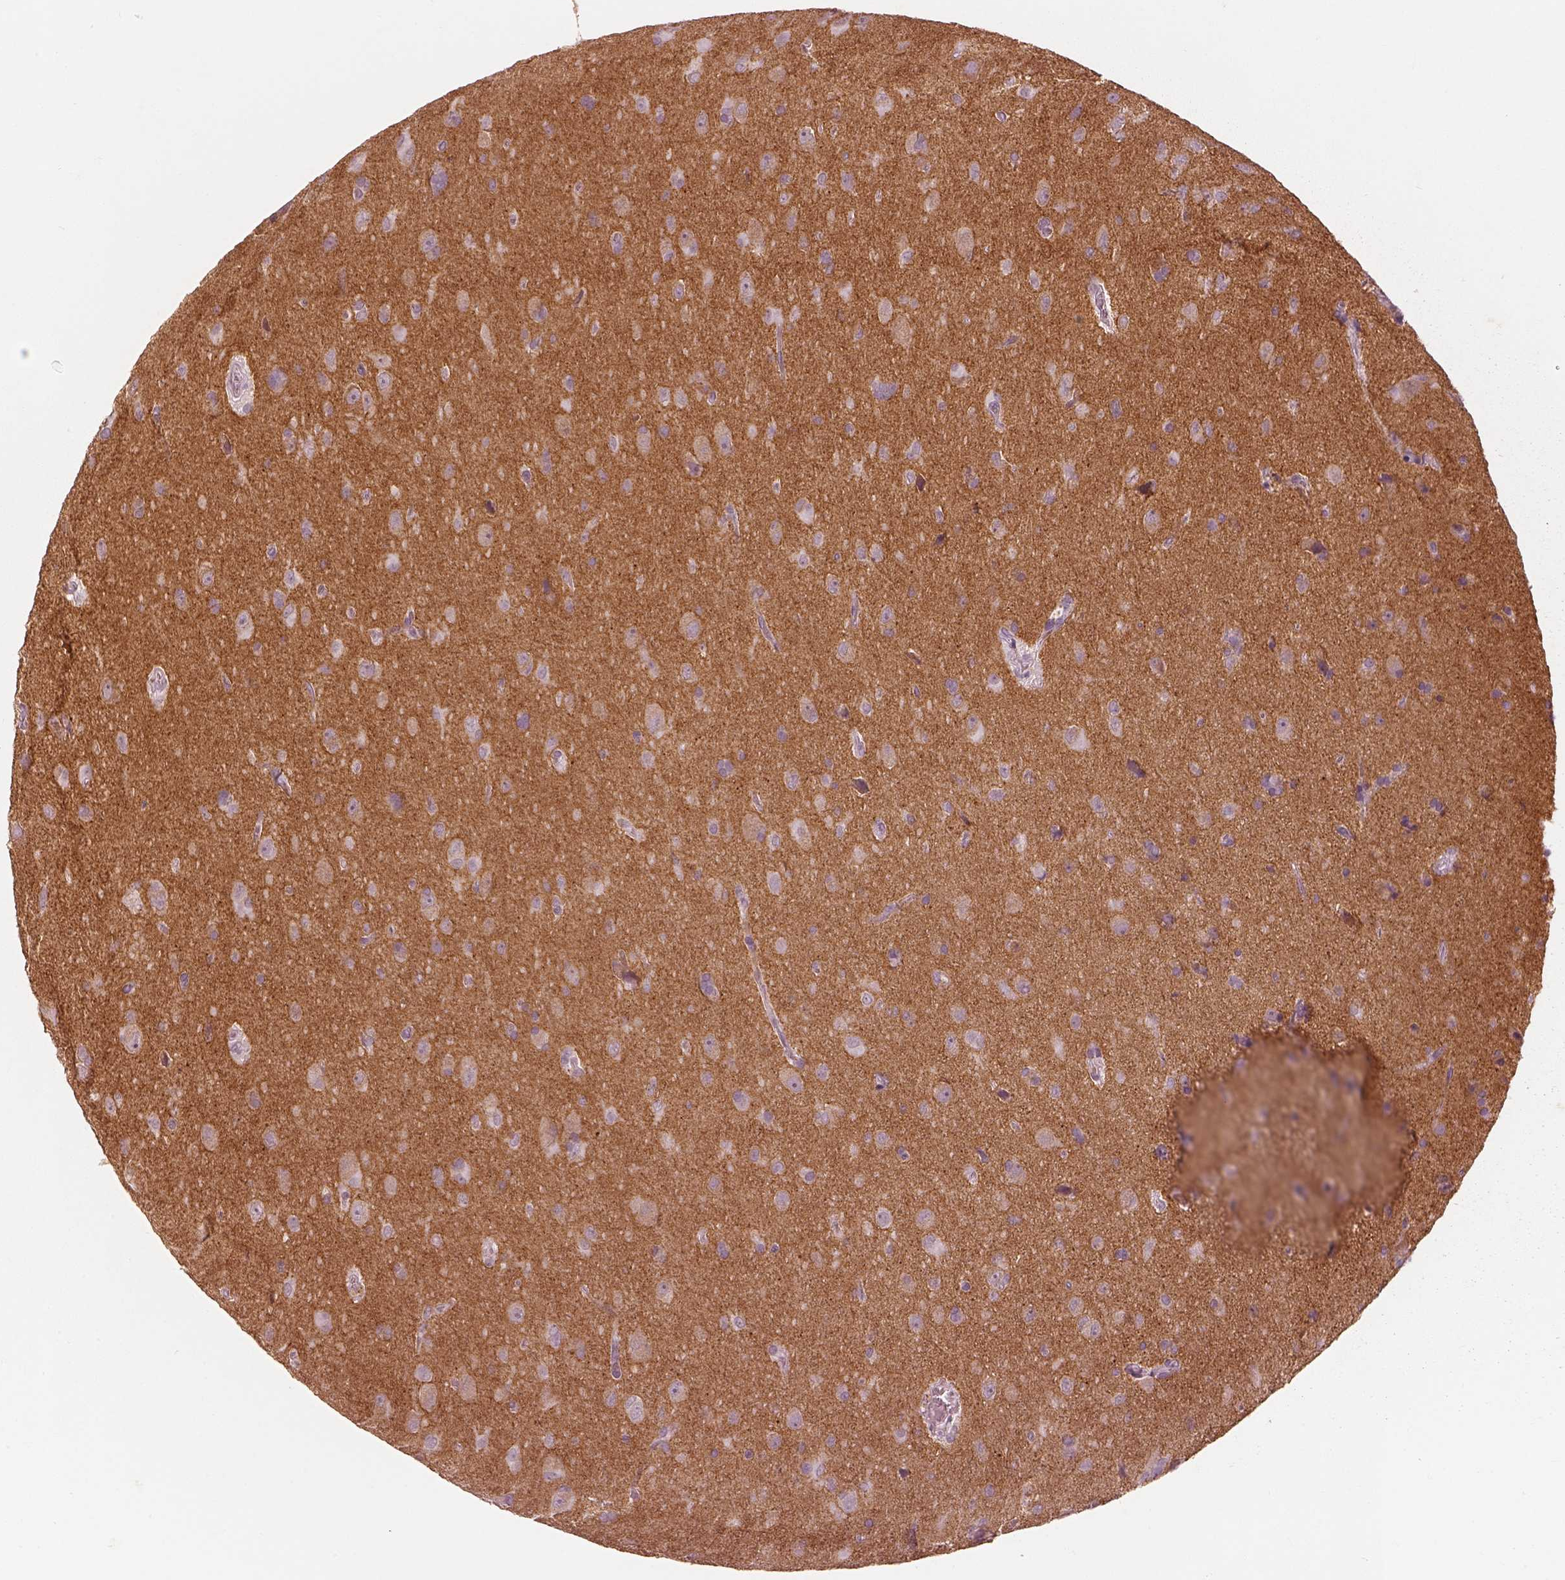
{"staining": {"intensity": "weak", "quantity": ">75%", "location": "cytoplasmic/membranous"}, "tissue": "glioma", "cell_type": "Tumor cells", "image_type": "cancer", "snomed": [{"axis": "morphology", "description": "Glioma, malignant, Low grade"}, {"axis": "topography", "description": "Brain"}], "caption": "DAB (3,3'-diaminobenzidine) immunohistochemical staining of malignant glioma (low-grade) demonstrates weak cytoplasmic/membranous protein expression in about >75% of tumor cells. (Brightfield microscopy of DAB IHC at high magnification).", "gene": "KCNA2", "patient": {"sex": "male", "age": 58}}